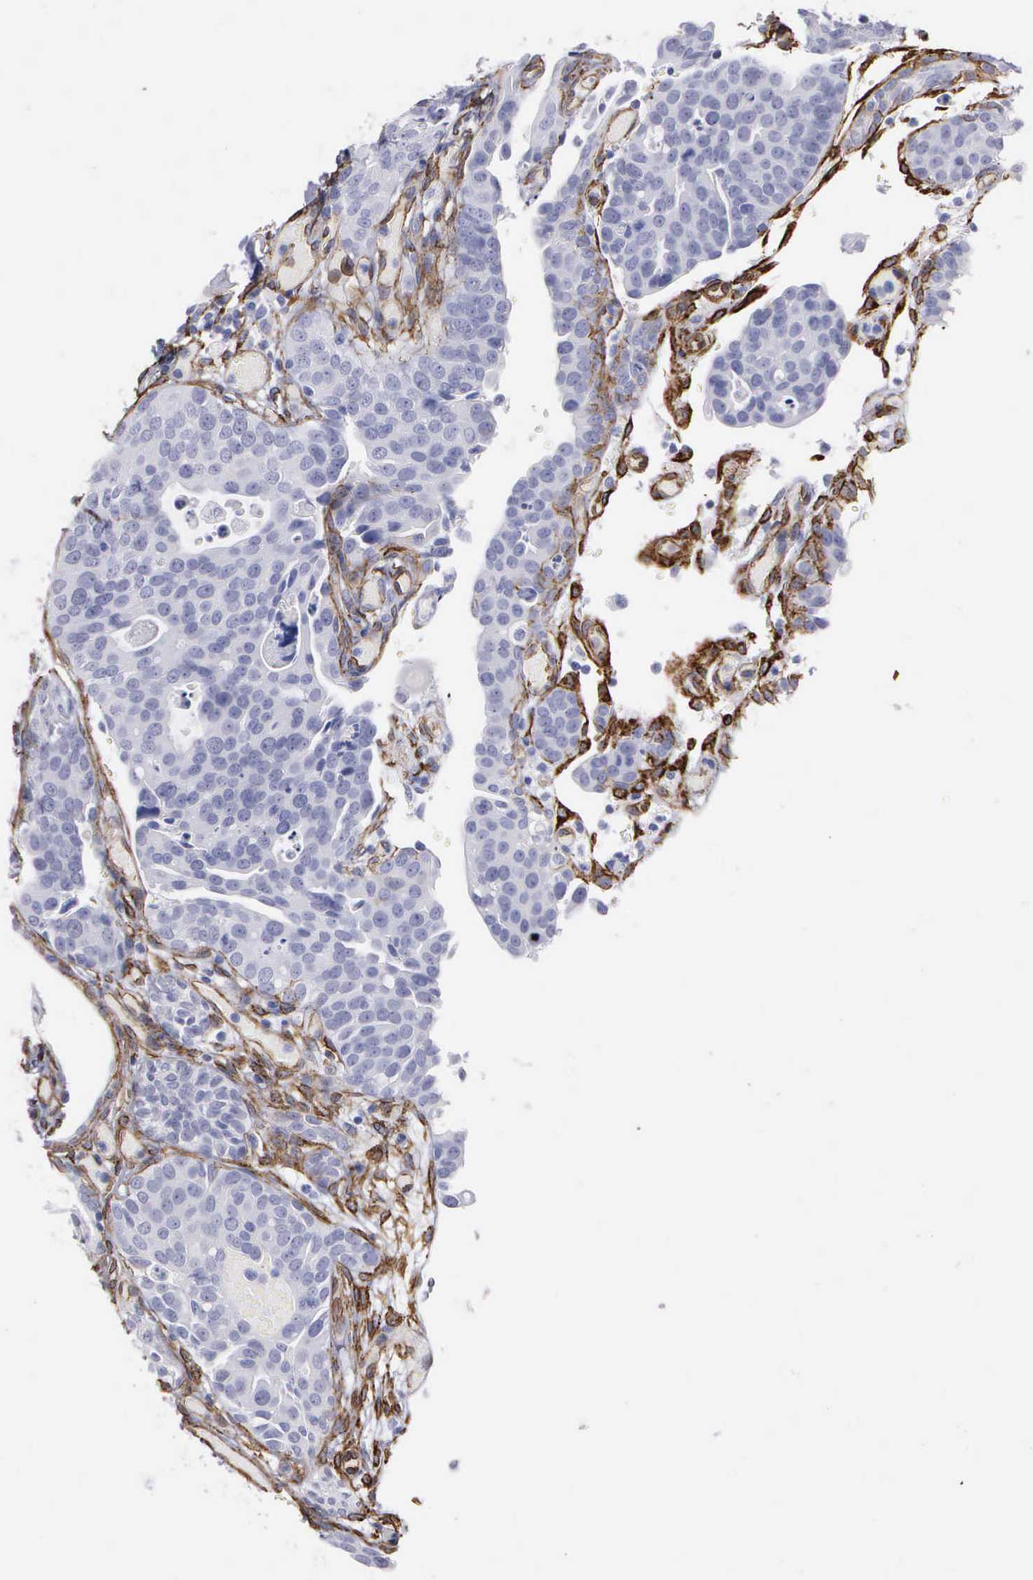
{"staining": {"intensity": "negative", "quantity": "none", "location": "none"}, "tissue": "urothelial cancer", "cell_type": "Tumor cells", "image_type": "cancer", "snomed": [{"axis": "morphology", "description": "Urothelial carcinoma, High grade"}, {"axis": "topography", "description": "Urinary bladder"}], "caption": "High power microscopy photomicrograph of an immunohistochemistry (IHC) photomicrograph of urothelial cancer, revealing no significant positivity in tumor cells. Brightfield microscopy of IHC stained with DAB (3,3'-diaminobenzidine) (brown) and hematoxylin (blue), captured at high magnification.", "gene": "MAGEB10", "patient": {"sex": "male", "age": 78}}